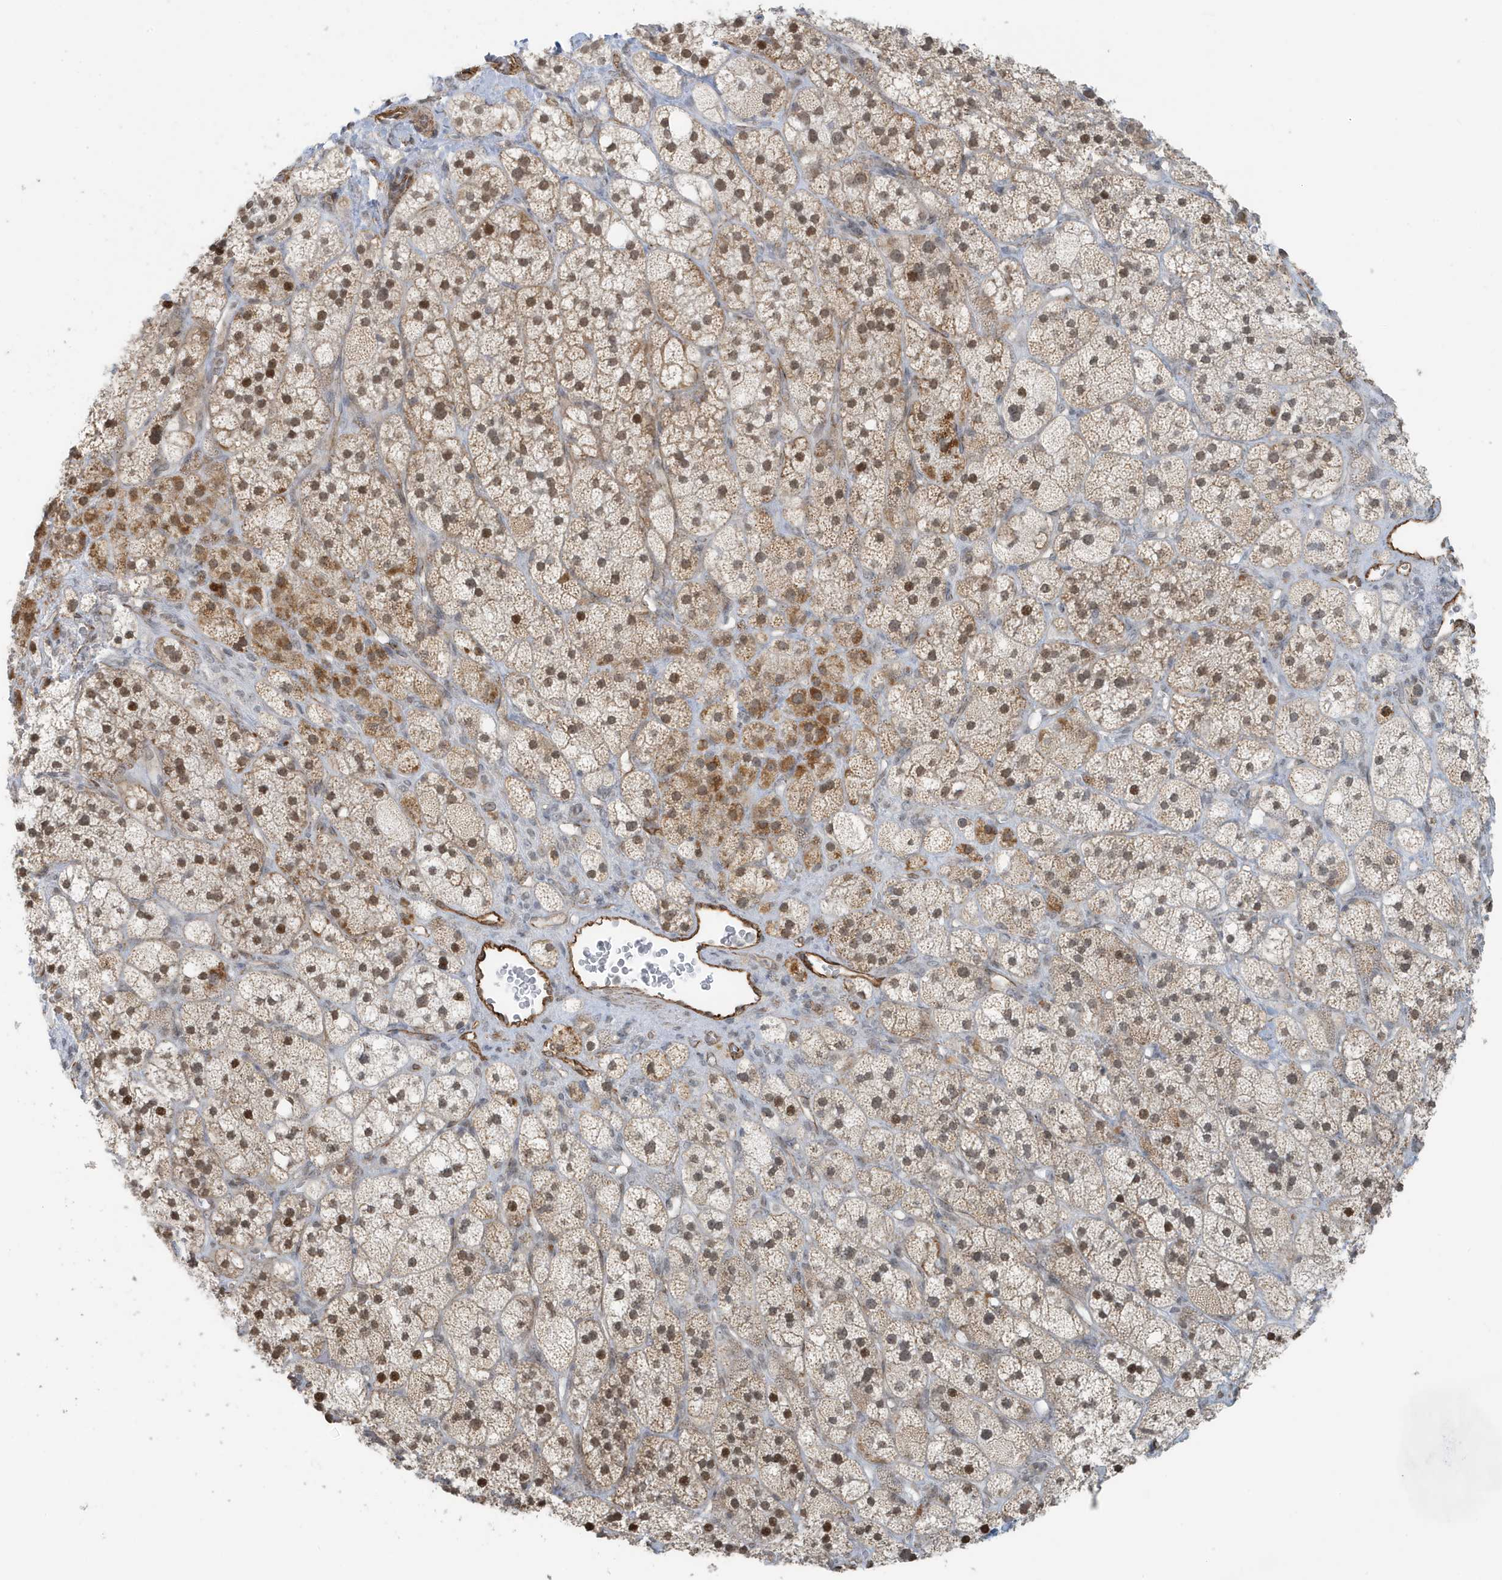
{"staining": {"intensity": "moderate", "quantity": ">75%", "location": "cytoplasmic/membranous,nuclear"}, "tissue": "adrenal gland", "cell_type": "Glandular cells", "image_type": "normal", "snomed": [{"axis": "morphology", "description": "Normal tissue, NOS"}, {"axis": "topography", "description": "Adrenal gland"}], "caption": "Immunohistochemistry staining of unremarkable adrenal gland, which shows medium levels of moderate cytoplasmic/membranous,nuclear positivity in approximately >75% of glandular cells indicating moderate cytoplasmic/membranous,nuclear protein expression. The staining was performed using DAB (3,3'-diaminobenzidine) (brown) for protein detection and nuclei were counterstained in hematoxylin (blue).", "gene": "CHCHD4", "patient": {"sex": "male", "age": 61}}